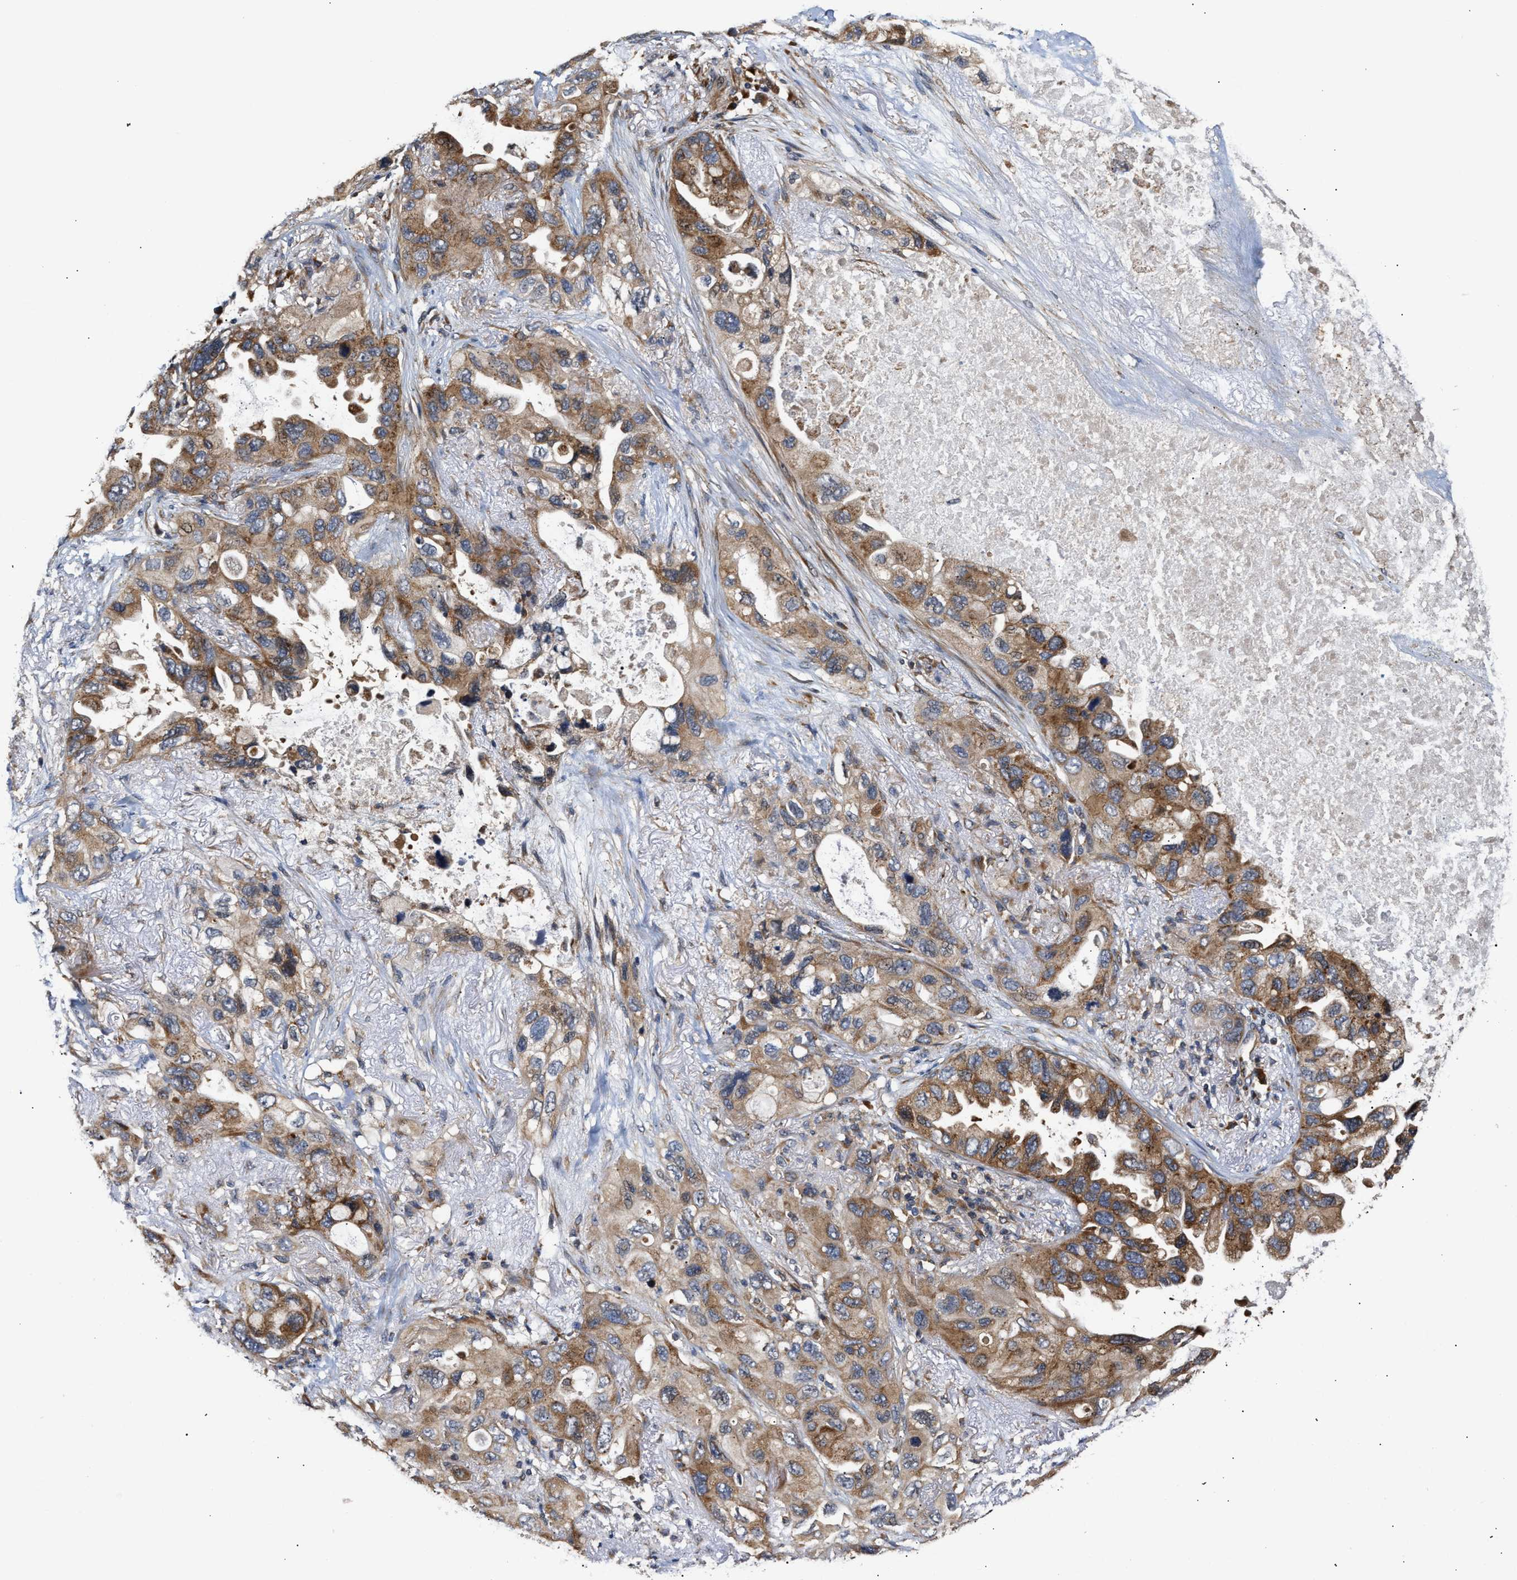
{"staining": {"intensity": "moderate", "quantity": ">75%", "location": "cytoplasmic/membranous"}, "tissue": "lung cancer", "cell_type": "Tumor cells", "image_type": "cancer", "snomed": [{"axis": "morphology", "description": "Squamous cell carcinoma, NOS"}, {"axis": "topography", "description": "Lung"}], "caption": "Lung cancer stained with a protein marker displays moderate staining in tumor cells.", "gene": "CLIP2", "patient": {"sex": "female", "age": 73}}